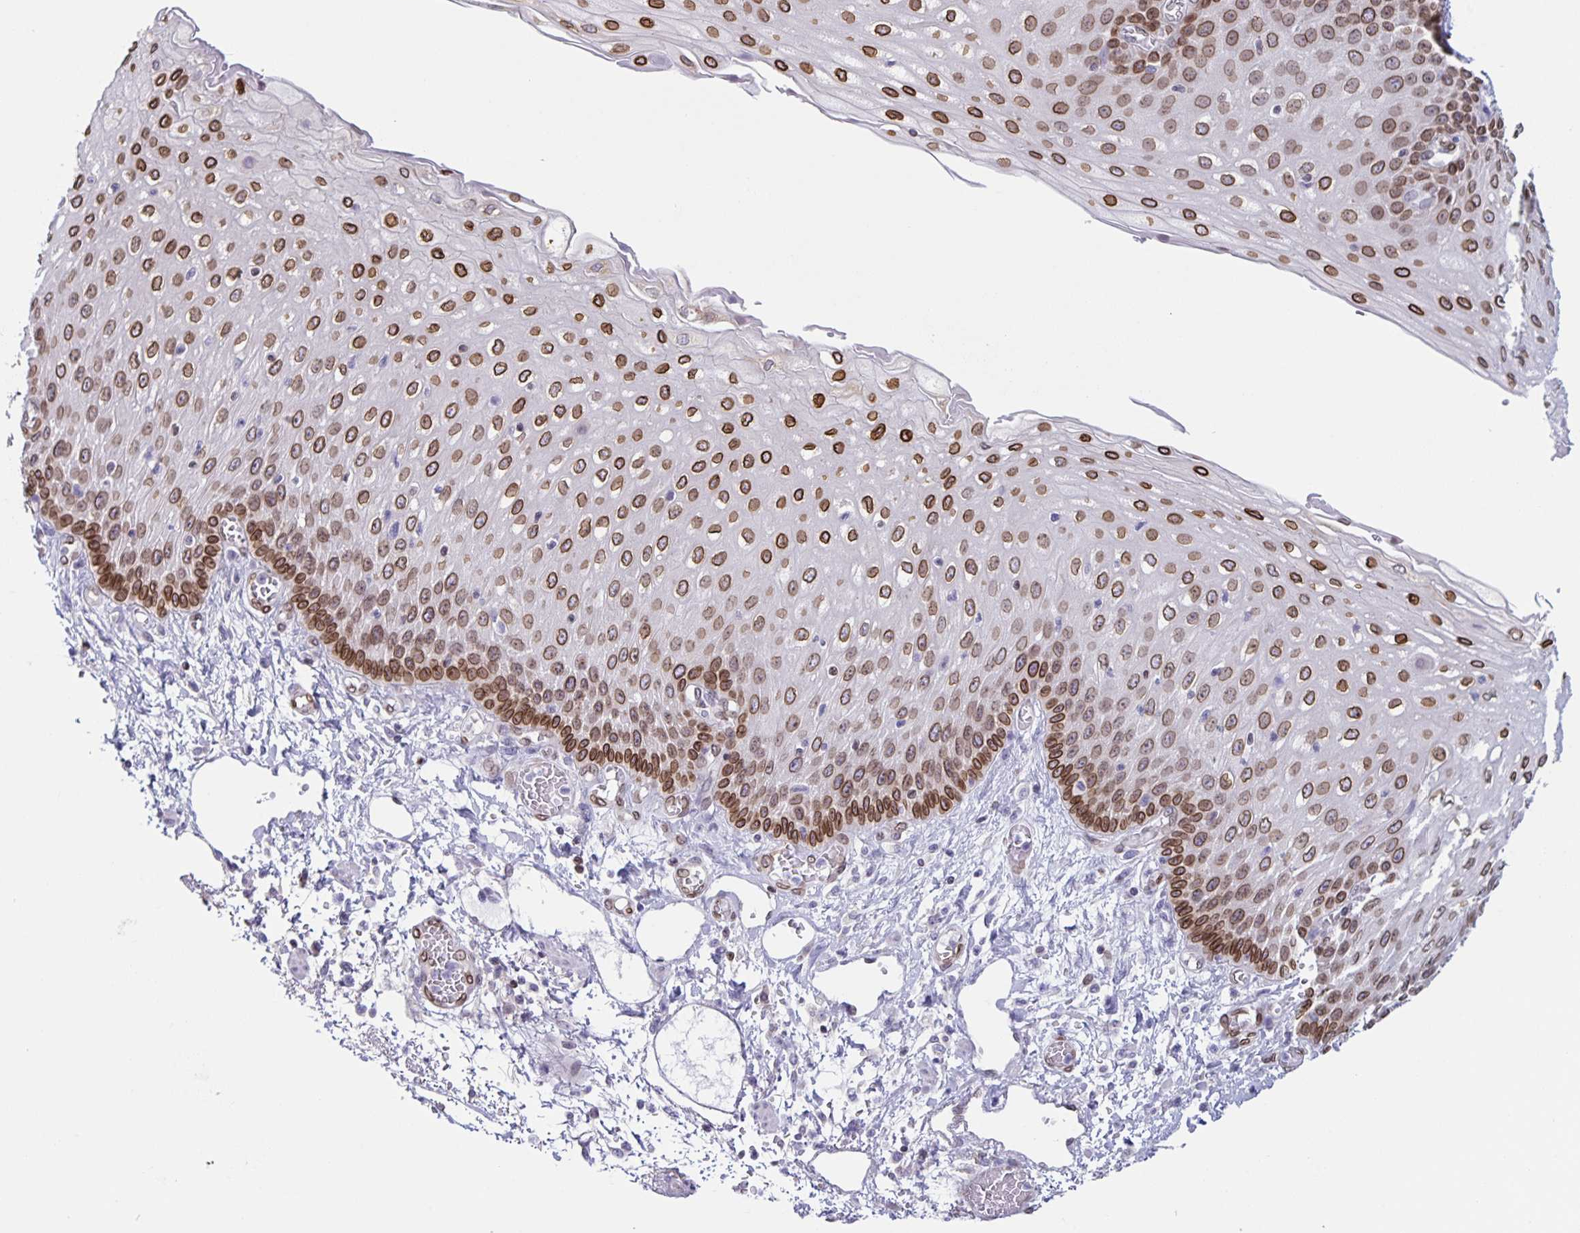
{"staining": {"intensity": "strong", "quantity": ">75%", "location": "cytoplasmic/membranous,nuclear"}, "tissue": "esophagus", "cell_type": "Squamous epithelial cells", "image_type": "normal", "snomed": [{"axis": "morphology", "description": "Normal tissue, NOS"}, {"axis": "morphology", "description": "Adenocarcinoma, NOS"}, {"axis": "topography", "description": "Esophagus"}], "caption": "Immunohistochemistry of normal esophagus reveals high levels of strong cytoplasmic/membranous,nuclear expression in approximately >75% of squamous epithelial cells.", "gene": "SYNE2", "patient": {"sex": "male", "age": 81}}